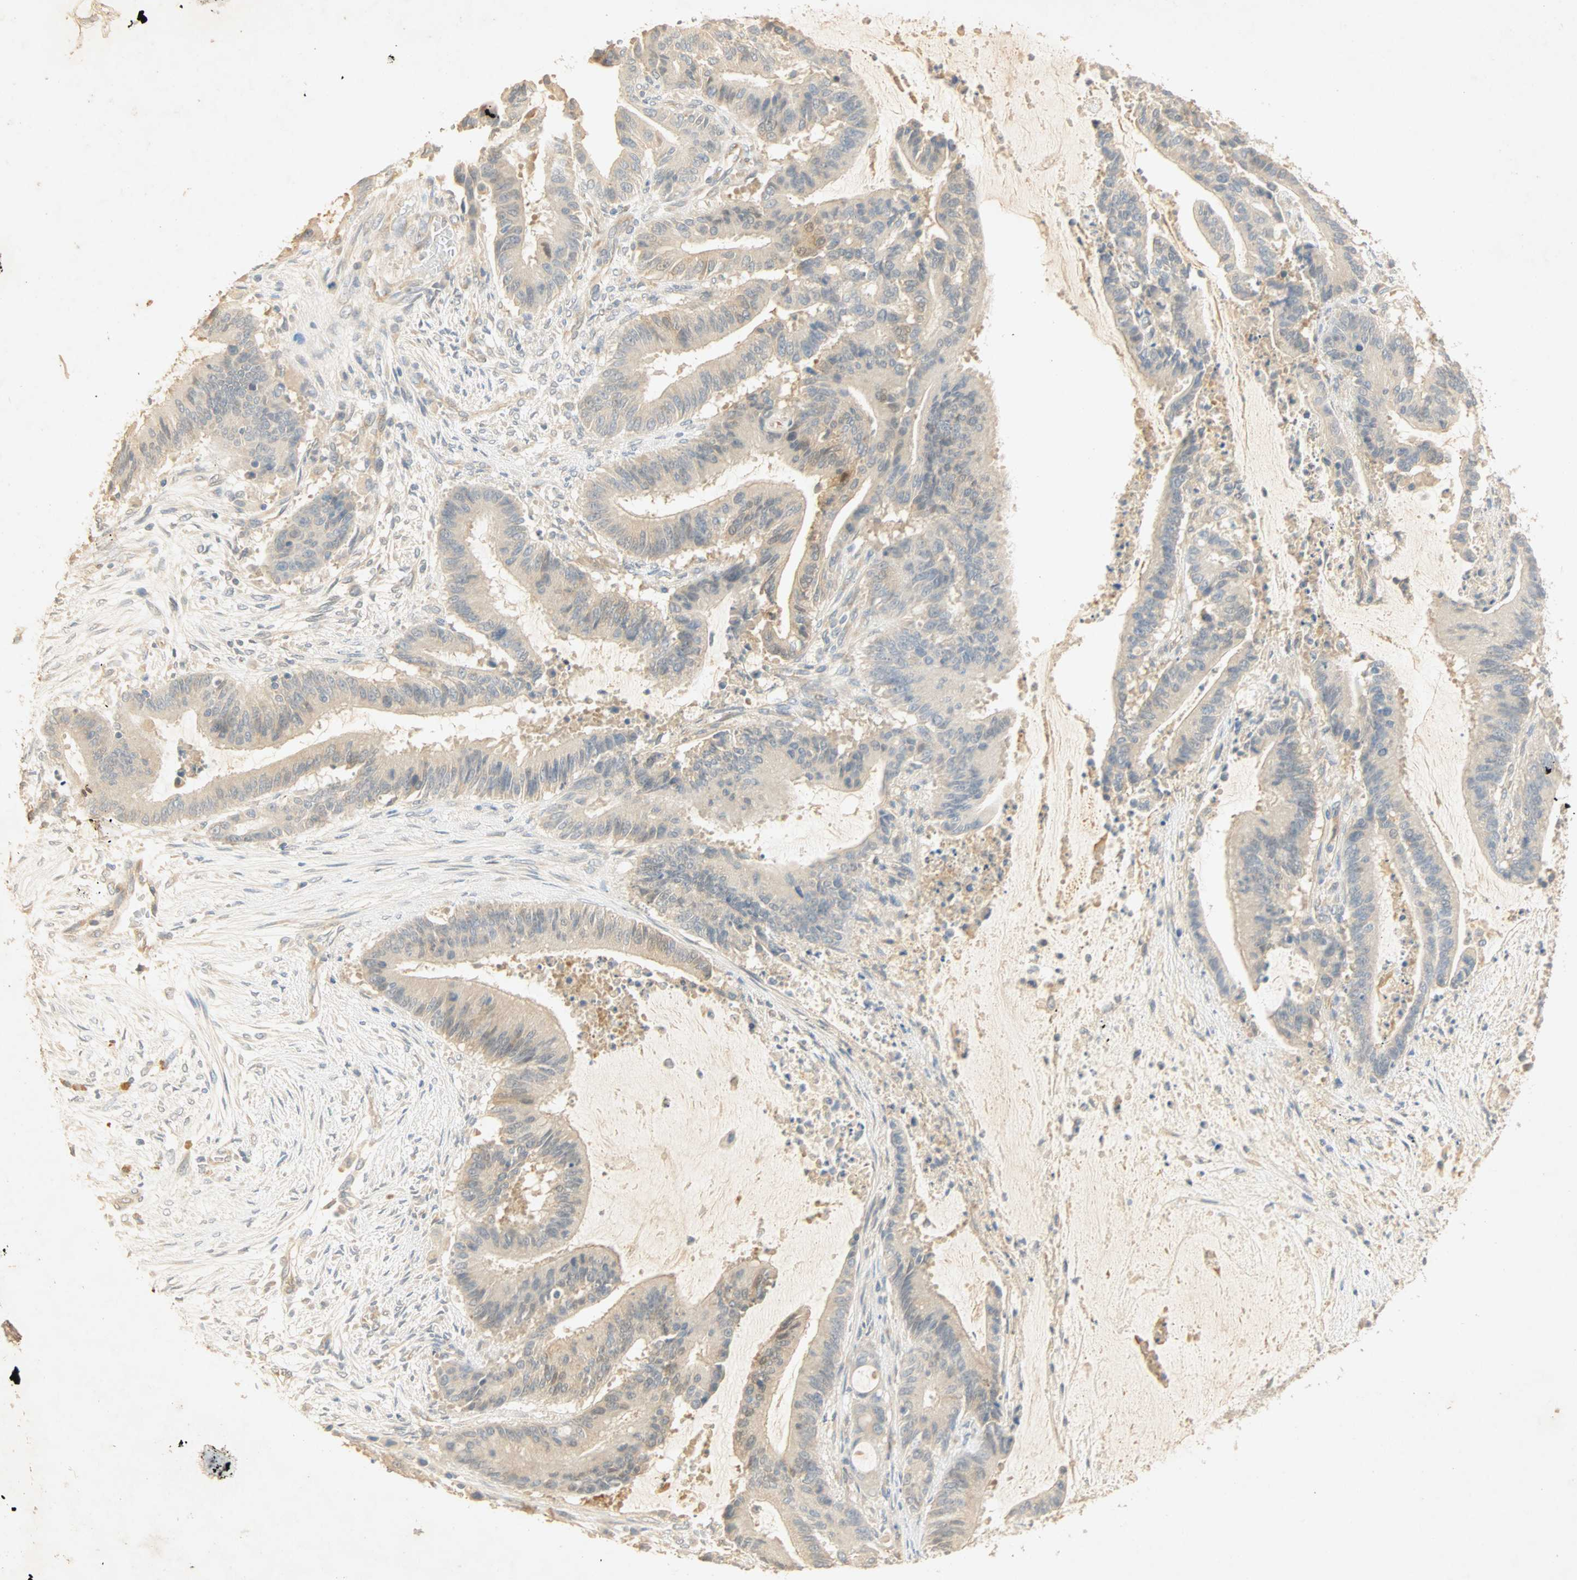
{"staining": {"intensity": "weak", "quantity": "<25%", "location": "cytoplasmic/membranous"}, "tissue": "liver cancer", "cell_type": "Tumor cells", "image_type": "cancer", "snomed": [{"axis": "morphology", "description": "Cholangiocarcinoma"}, {"axis": "topography", "description": "Liver"}], "caption": "This is an immunohistochemistry micrograph of liver cancer (cholangiocarcinoma). There is no staining in tumor cells.", "gene": "SELENBP1", "patient": {"sex": "female", "age": 73}}